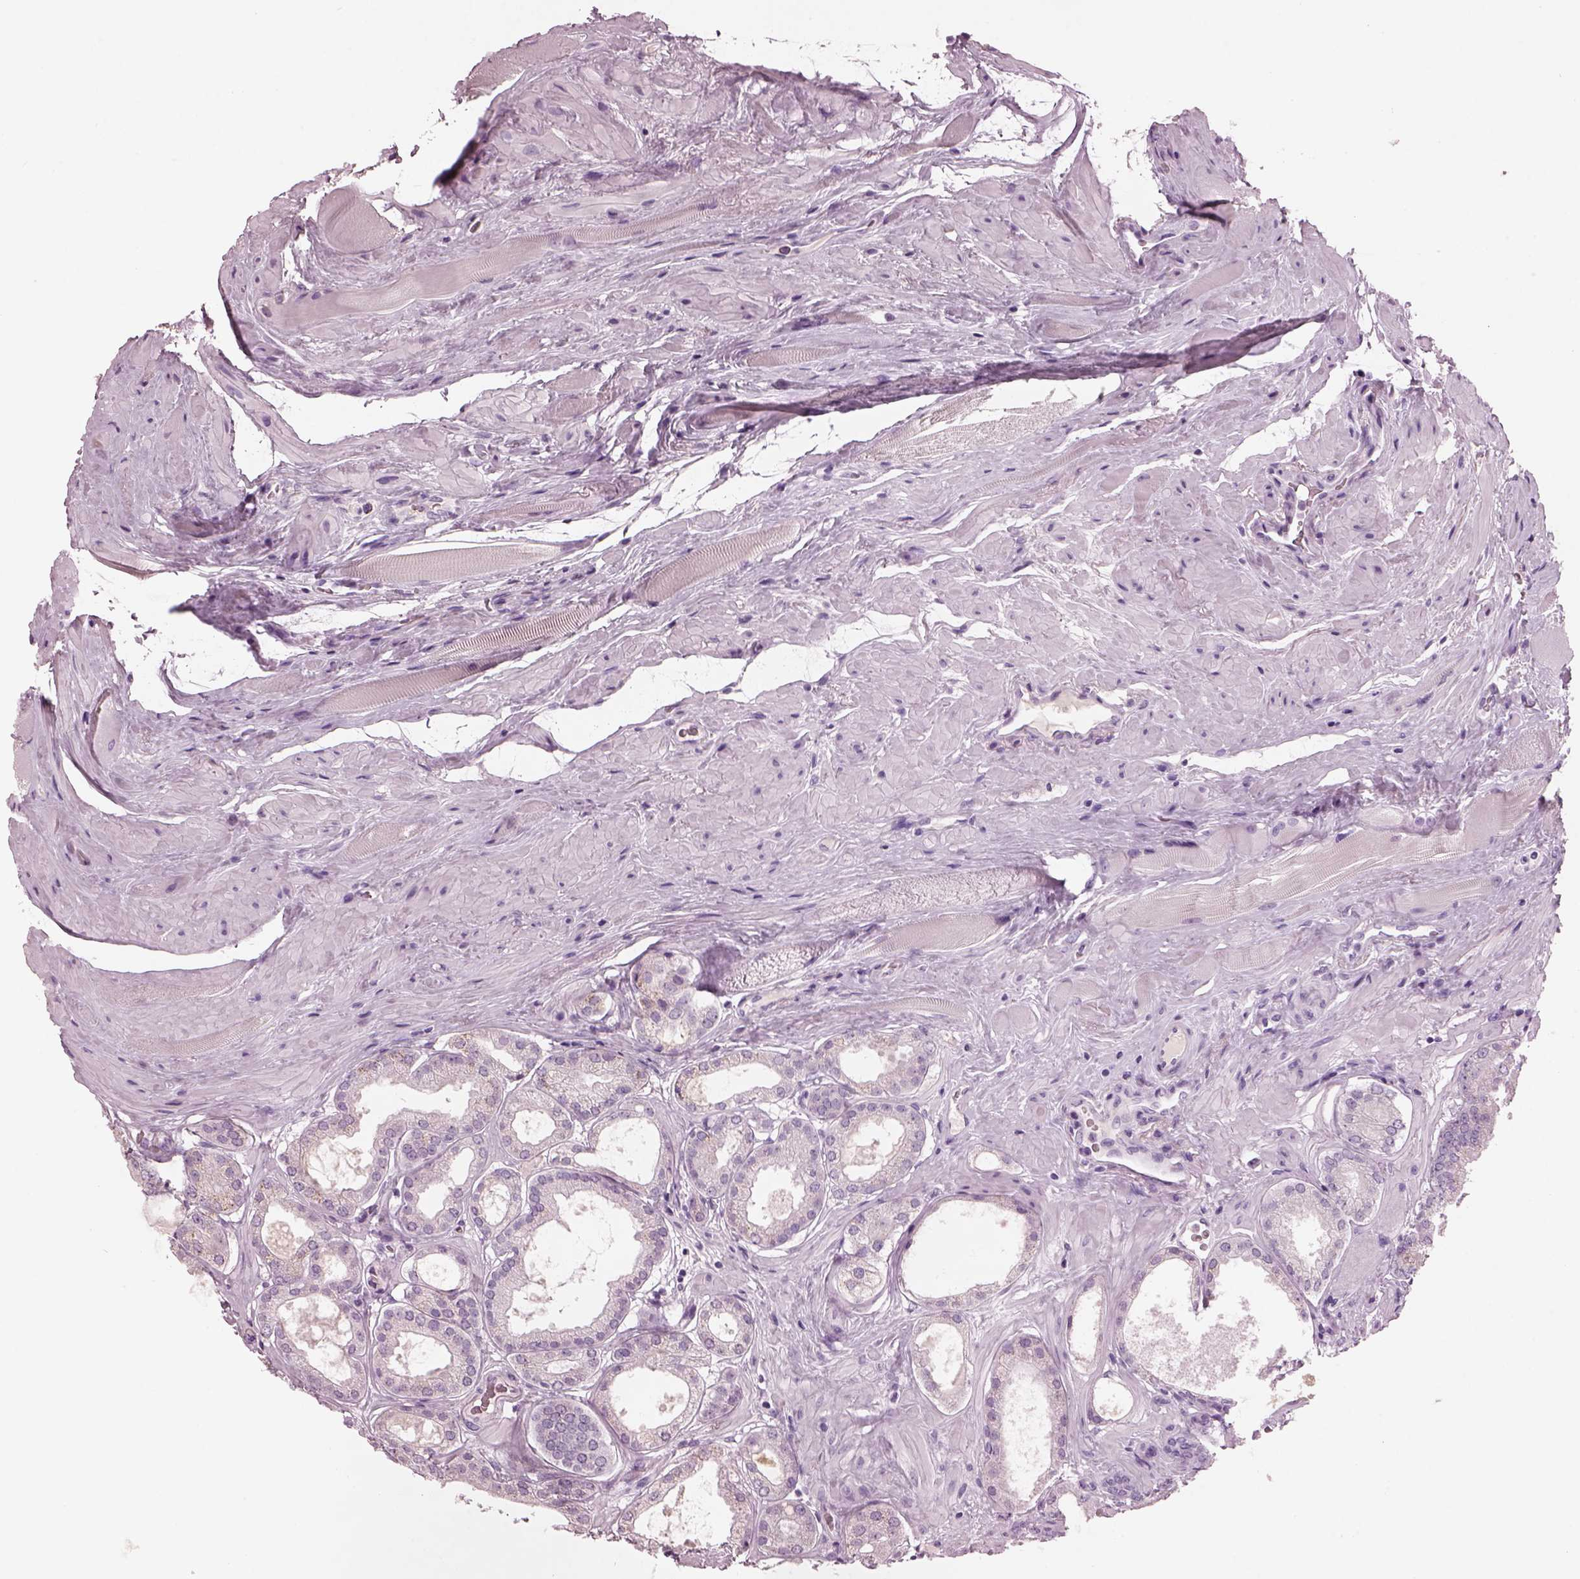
{"staining": {"intensity": "negative", "quantity": "none", "location": "none"}, "tissue": "prostate cancer", "cell_type": "Tumor cells", "image_type": "cancer", "snomed": [{"axis": "morphology", "description": "Adenocarcinoma, NOS"}, {"axis": "topography", "description": "Prostate"}], "caption": "DAB (3,3'-diaminobenzidine) immunohistochemical staining of human prostate cancer (adenocarcinoma) demonstrates no significant expression in tumor cells.", "gene": "PACRG", "patient": {"sex": "male", "age": 63}}